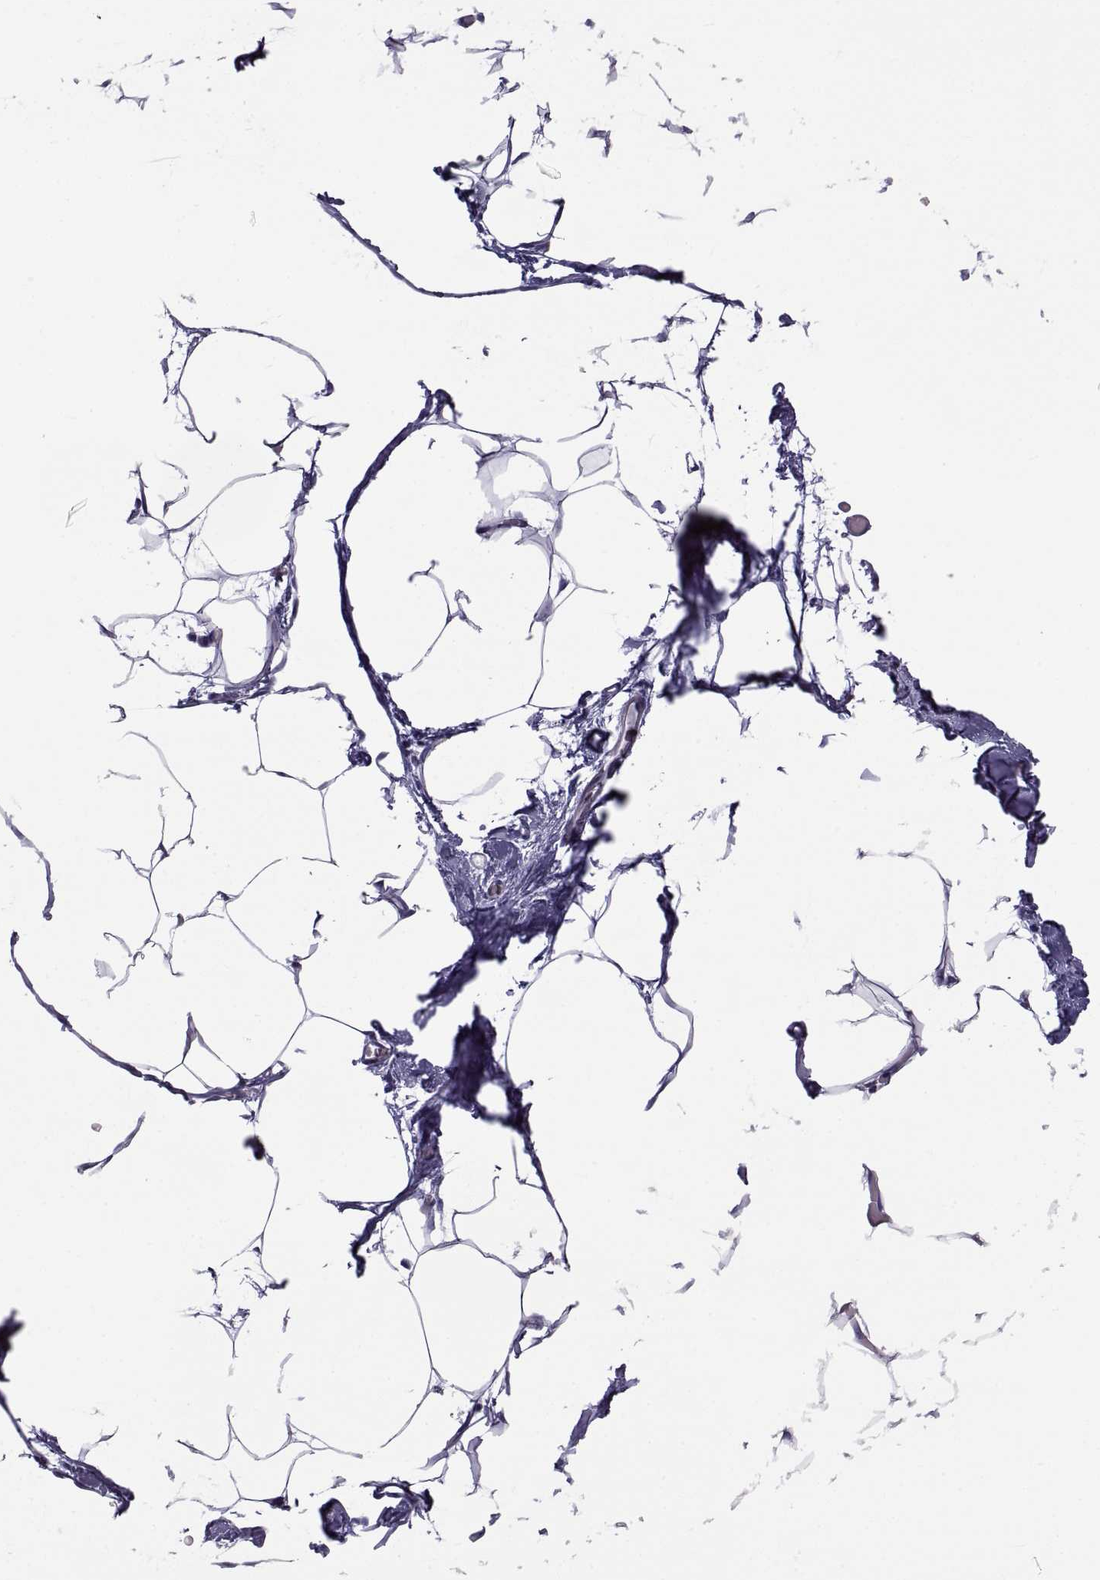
{"staining": {"intensity": "negative", "quantity": "none", "location": "none"}, "tissue": "adipose tissue", "cell_type": "Adipocytes", "image_type": "normal", "snomed": [{"axis": "morphology", "description": "Normal tissue, NOS"}, {"axis": "topography", "description": "Adipose tissue"}], "caption": "Adipose tissue was stained to show a protein in brown. There is no significant expression in adipocytes. (DAB (3,3'-diaminobenzidine) IHC, high magnification).", "gene": "MAGEB1", "patient": {"sex": "male", "age": 57}}